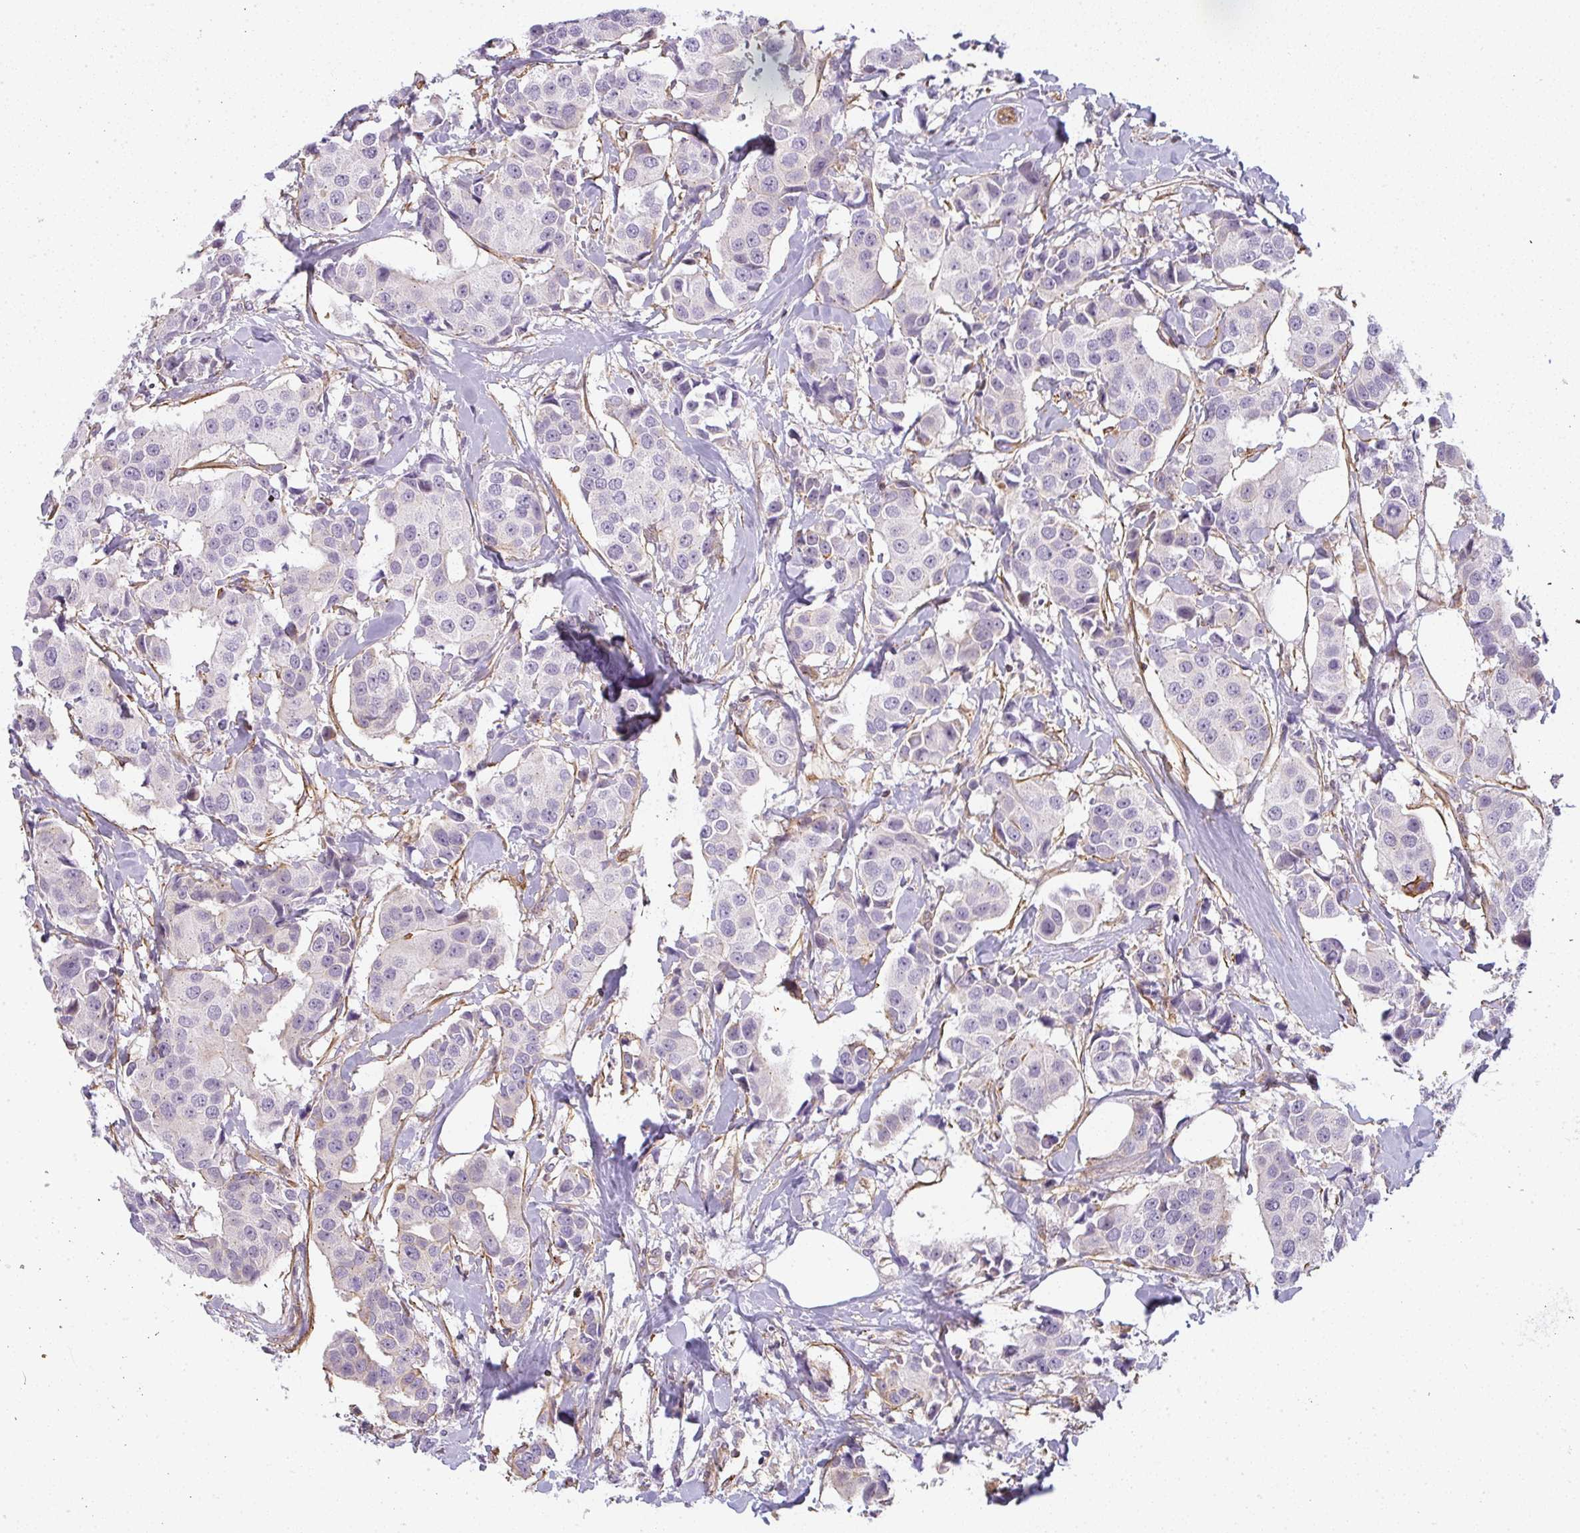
{"staining": {"intensity": "negative", "quantity": "none", "location": "none"}, "tissue": "breast cancer", "cell_type": "Tumor cells", "image_type": "cancer", "snomed": [{"axis": "morphology", "description": "Normal tissue, NOS"}, {"axis": "morphology", "description": "Duct carcinoma"}, {"axis": "topography", "description": "Breast"}], "caption": "High power microscopy histopathology image of an IHC photomicrograph of breast cancer (infiltrating ductal carcinoma), revealing no significant positivity in tumor cells. Nuclei are stained in blue.", "gene": "SULF1", "patient": {"sex": "female", "age": 39}}